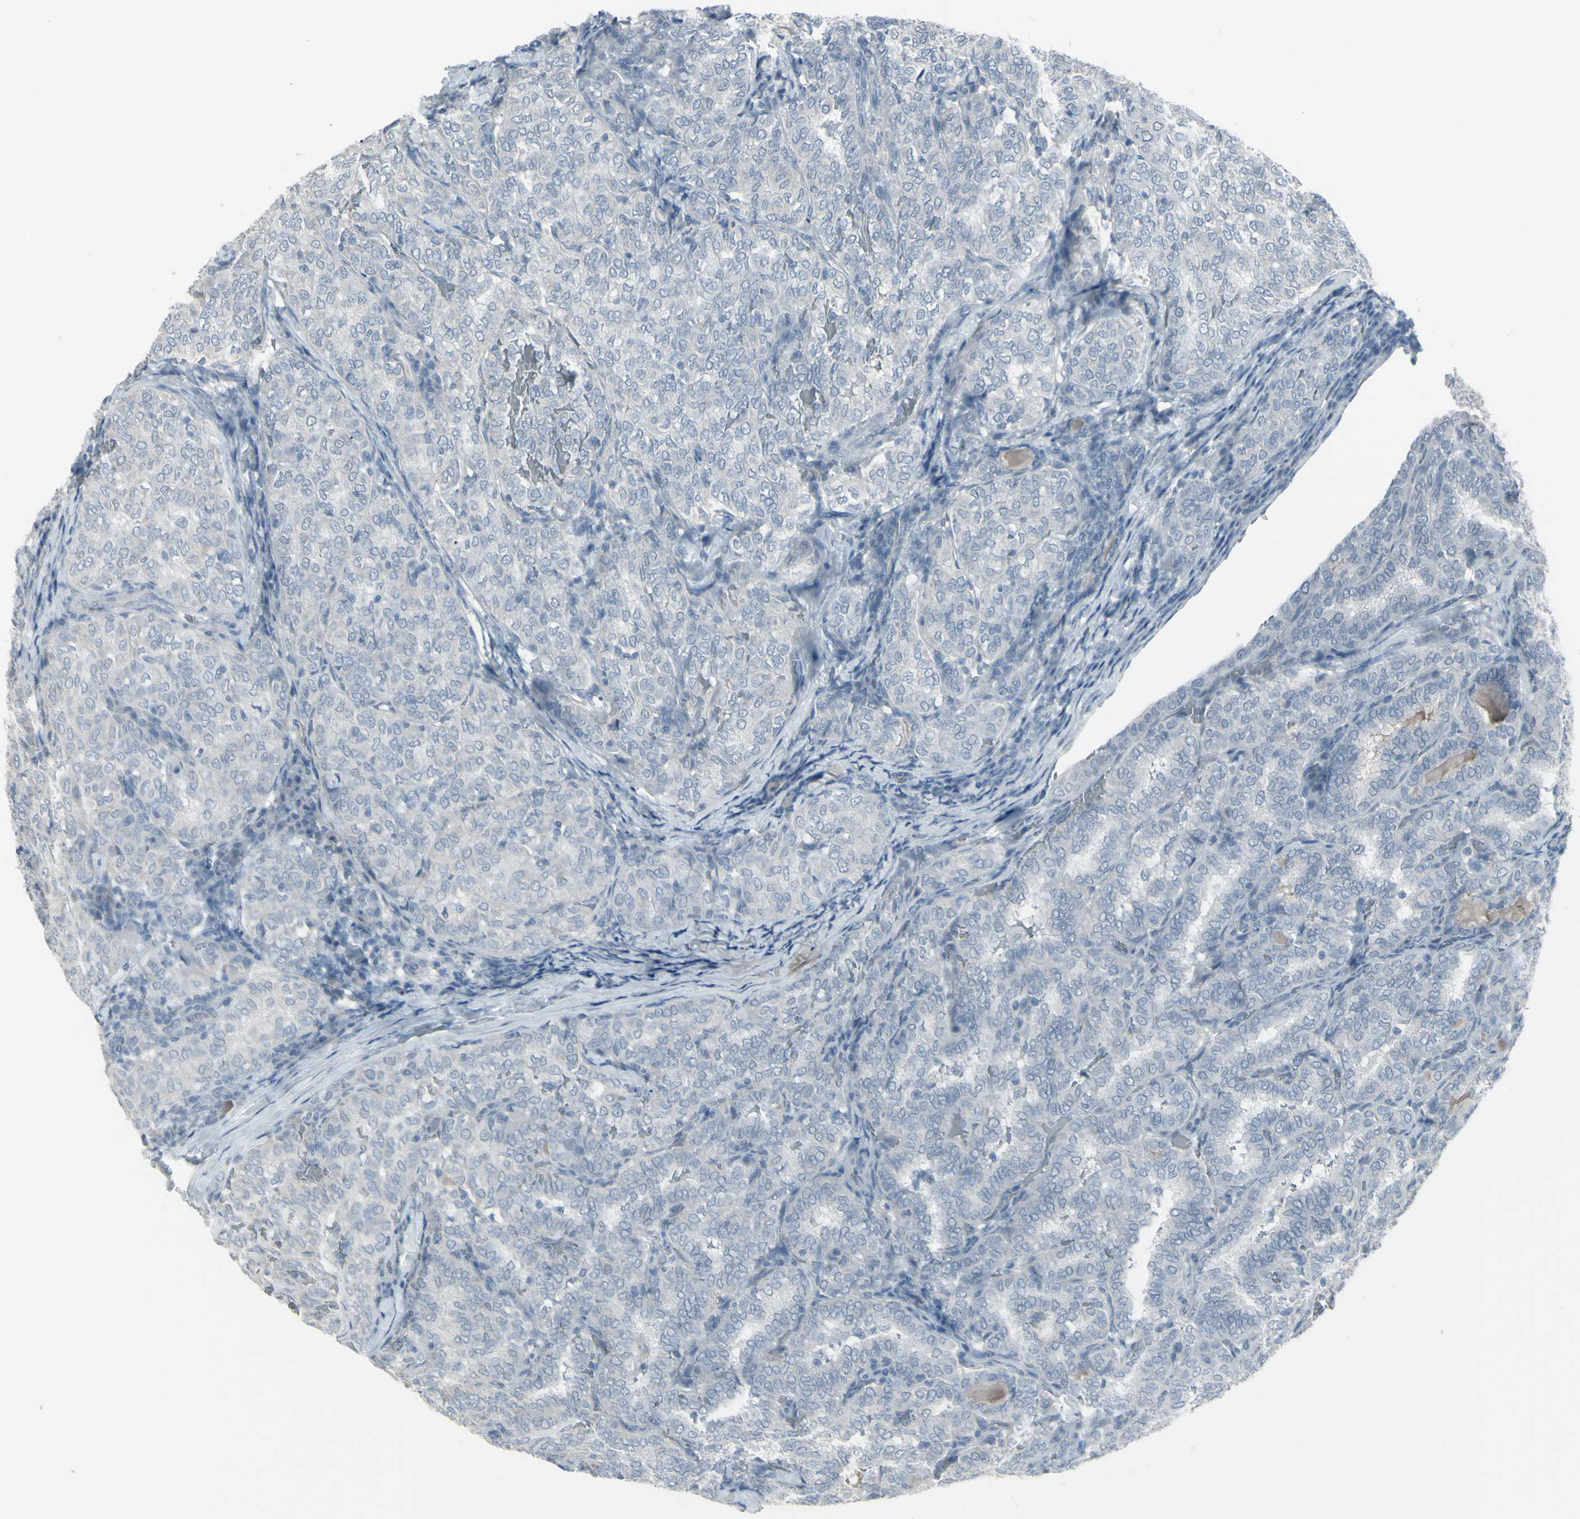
{"staining": {"intensity": "negative", "quantity": "none", "location": "none"}, "tissue": "thyroid cancer", "cell_type": "Tumor cells", "image_type": "cancer", "snomed": [{"axis": "morphology", "description": "Normal tissue, NOS"}, {"axis": "morphology", "description": "Papillary adenocarcinoma, NOS"}, {"axis": "topography", "description": "Thyroid gland"}], "caption": "This image is of thyroid cancer (papillary adenocarcinoma) stained with immunohistochemistry (IHC) to label a protein in brown with the nuclei are counter-stained blue. There is no expression in tumor cells. The staining was performed using DAB (3,3'-diaminobenzidine) to visualize the protein expression in brown, while the nuclei were stained in blue with hematoxylin (Magnification: 20x).", "gene": "RAB3A", "patient": {"sex": "female", "age": 30}}